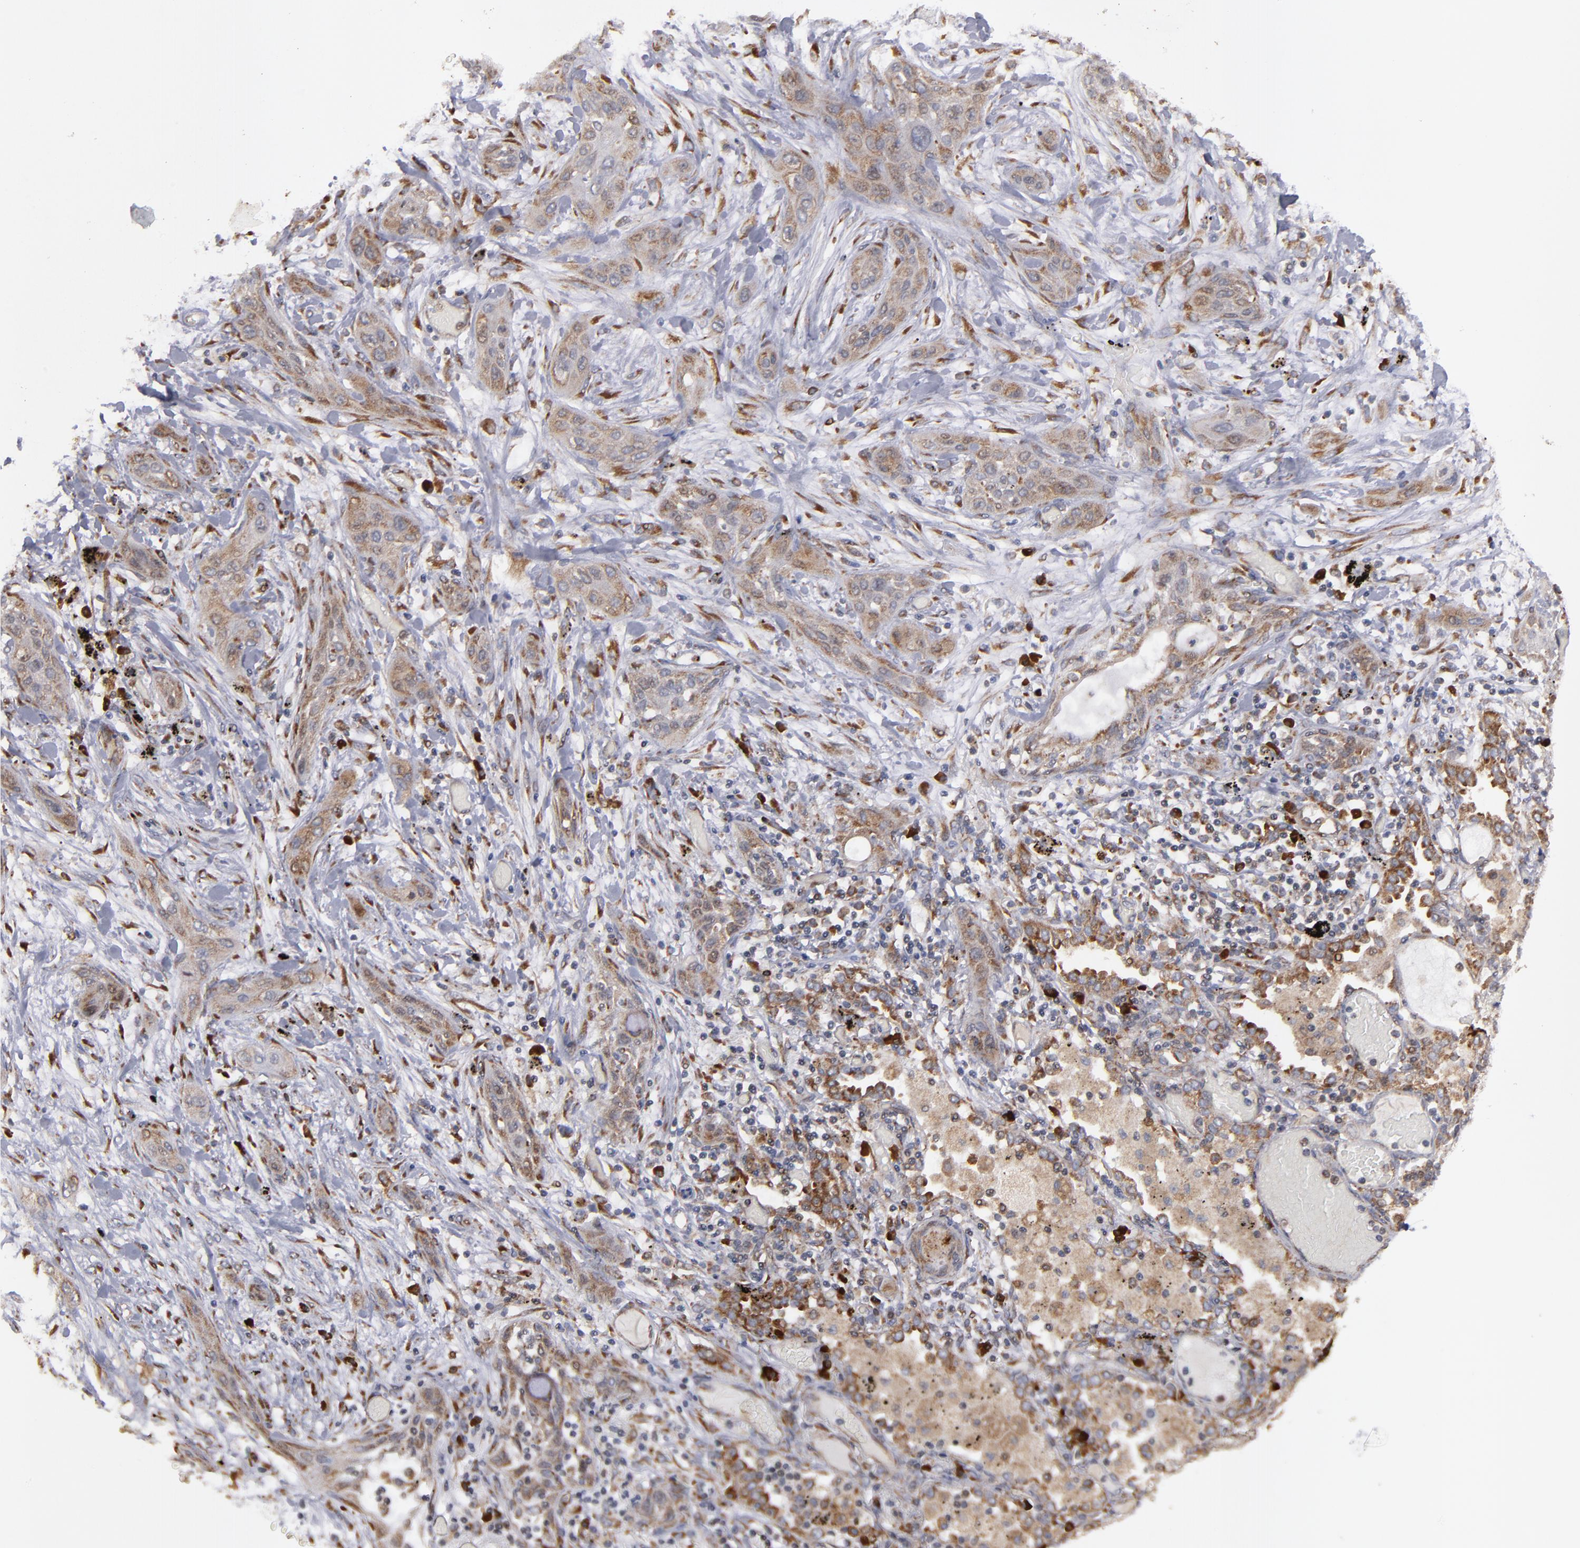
{"staining": {"intensity": "weak", "quantity": ">75%", "location": "cytoplasmic/membranous"}, "tissue": "lung cancer", "cell_type": "Tumor cells", "image_type": "cancer", "snomed": [{"axis": "morphology", "description": "Squamous cell carcinoma, NOS"}, {"axis": "topography", "description": "Lung"}], "caption": "A histopathology image showing weak cytoplasmic/membranous staining in approximately >75% of tumor cells in lung cancer (squamous cell carcinoma), as visualized by brown immunohistochemical staining.", "gene": "SND1", "patient": {"sex": "female", "age": 47}}